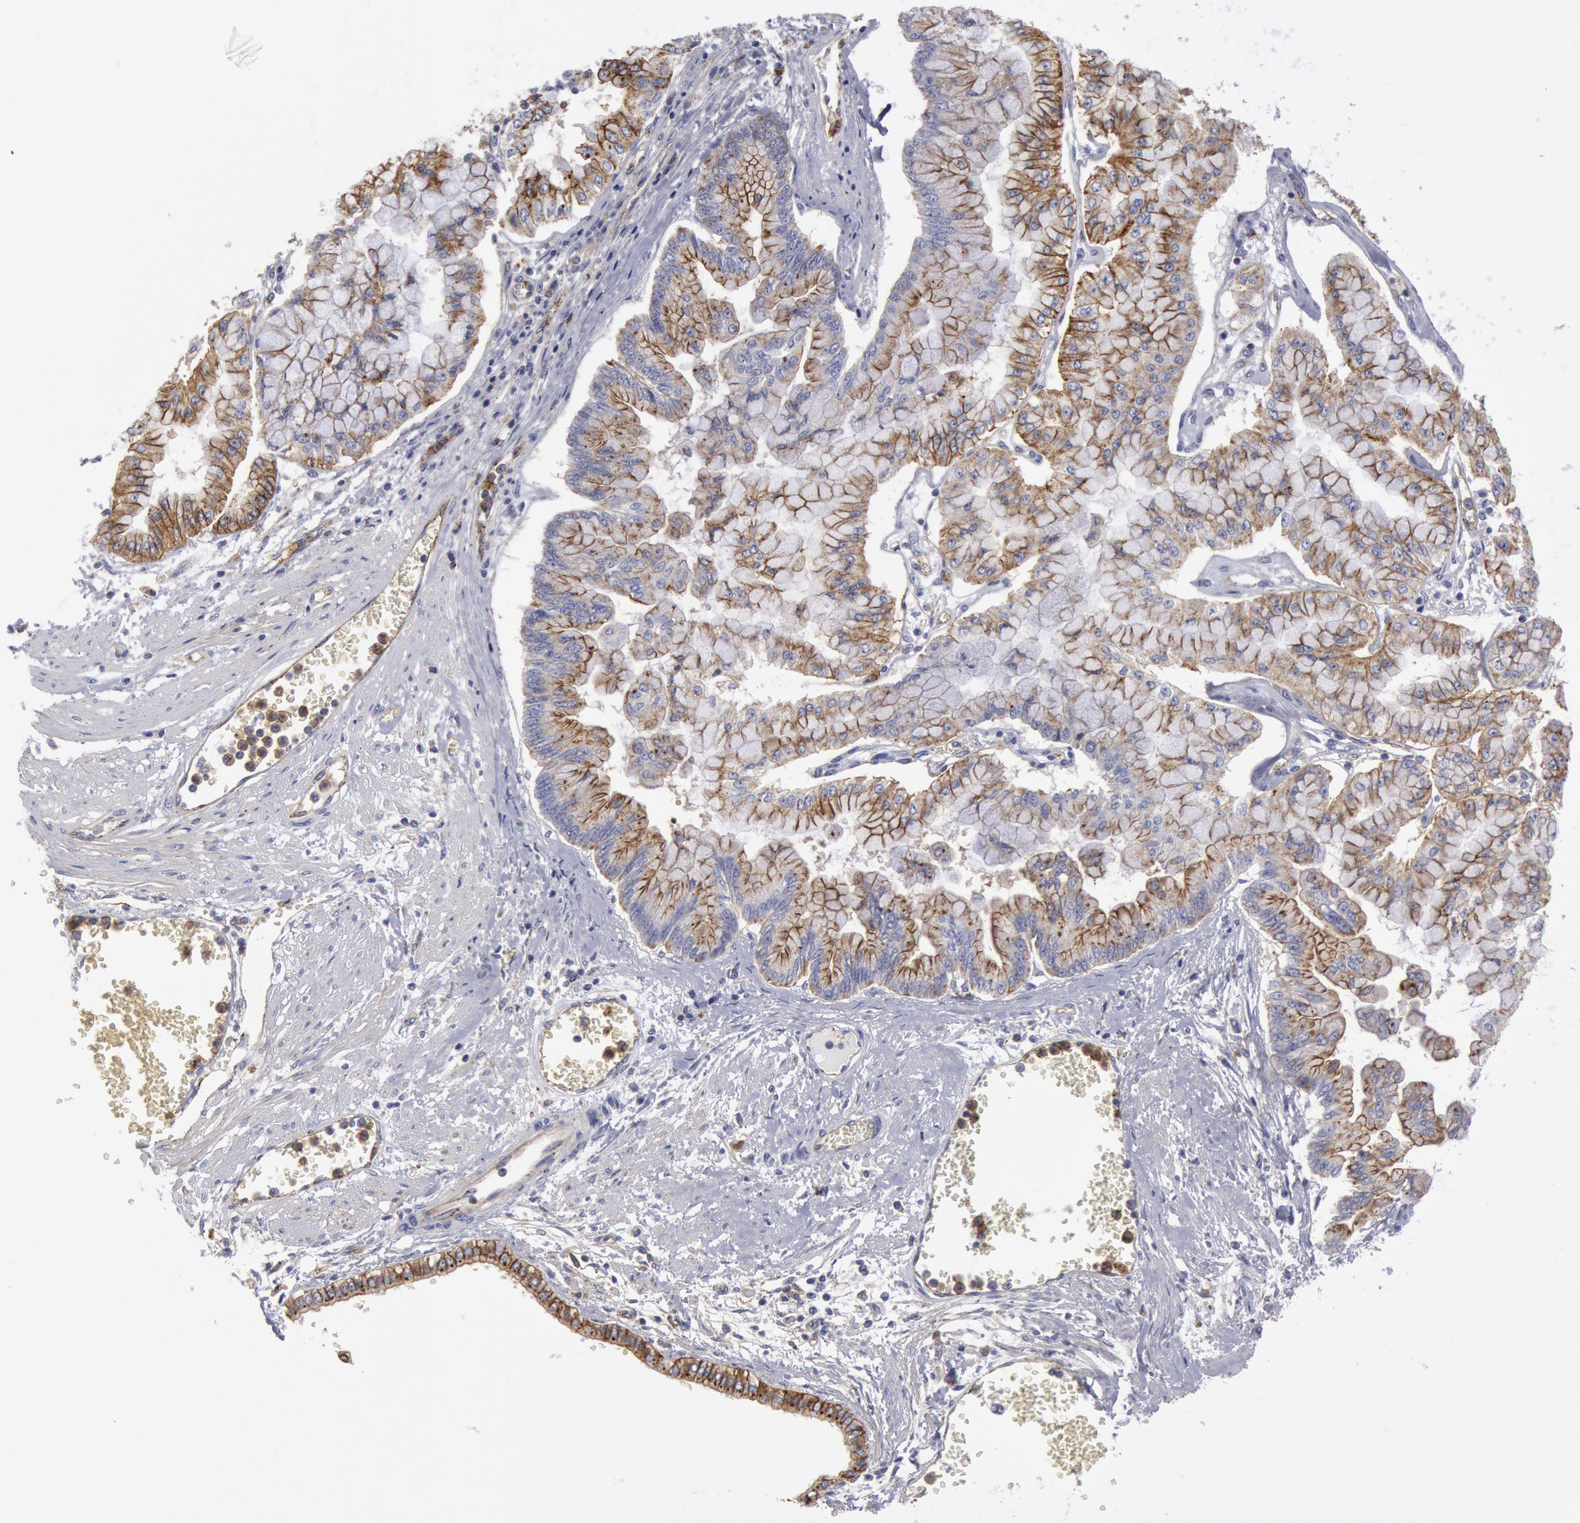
{"staining": {"intensity": "weak", "quantity": "25%-75%", "location": "cytoplasmic/membranous"}, "tissue": "liver cancer", "cell_type": "Tumor cells", "image_type": "cancer", "snomed": [{"axis": "morphology", "description": "Cholangiocarcinoma"}, {"axis": "topography", "description": "Liver"}], "caption": "Human liver cancer stained with a protein marker reveals weak staining in tumor cells.", "gene": "FLOT1", "patient": {"sex": "female", "age": 79}}